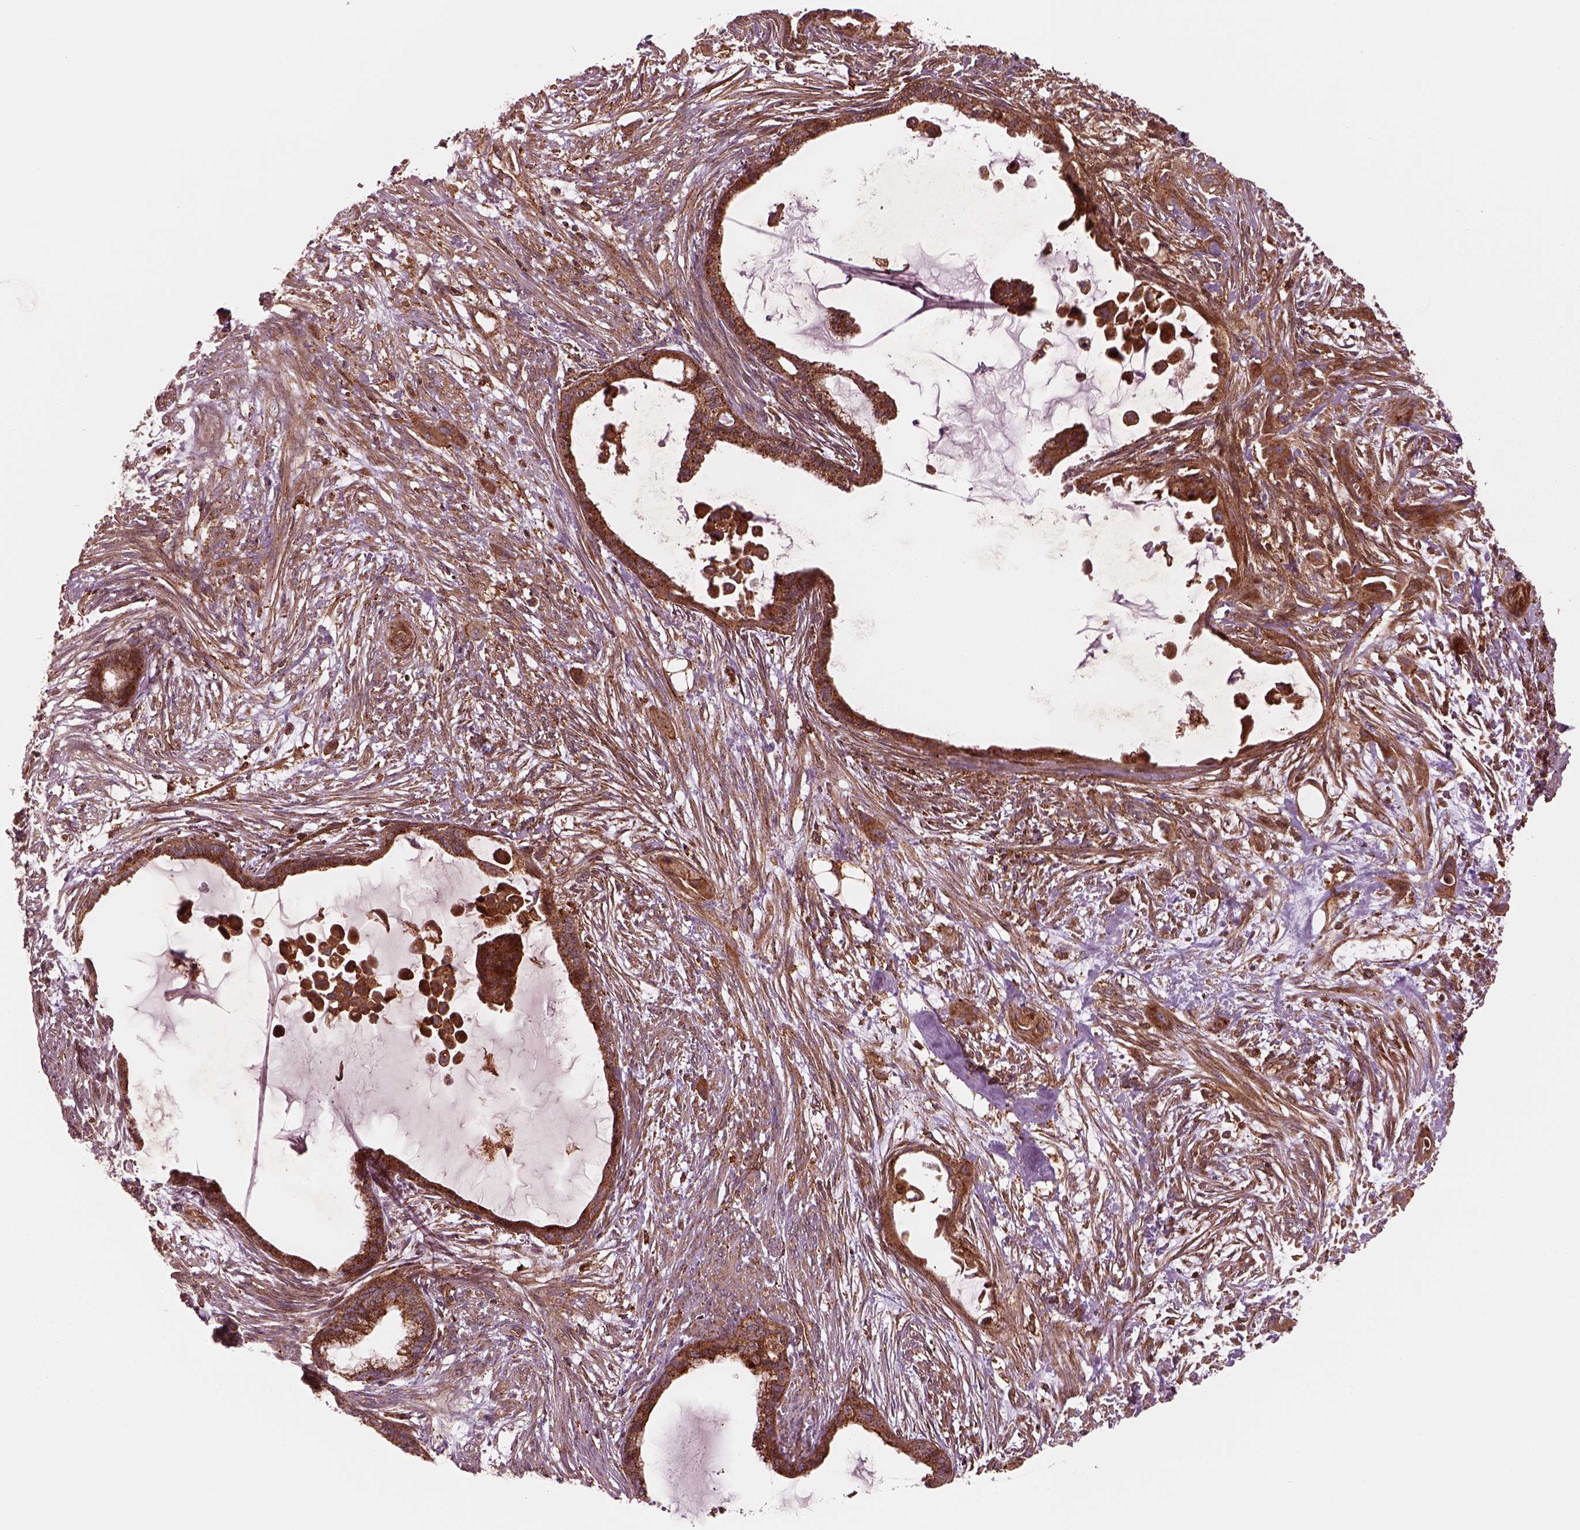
{"staining": {"intensity": "strong", "quantity": "25%-75%", "location": "cytoplasmic/membranous"}, "tissue": "endometrial cancer", "cell_type": "Tumor cells", "image_type": "cancer", "snomed": [{"axis": "morphology", "description": "Adenocarcinoma, NOS"}, {"axis": "topography", "description": "Endometrium"}], "caption": "The image exhibits a brown stain indicating the presence of a protein in the cytoplasmic/membranous of tumor cells in endometrial cancer (adenocarcinoma). The protein is shown in brown color, while the nuclei are stained blue.", "gene": "WASHC2A", "patient": {"sex": "female", "age": 86}}